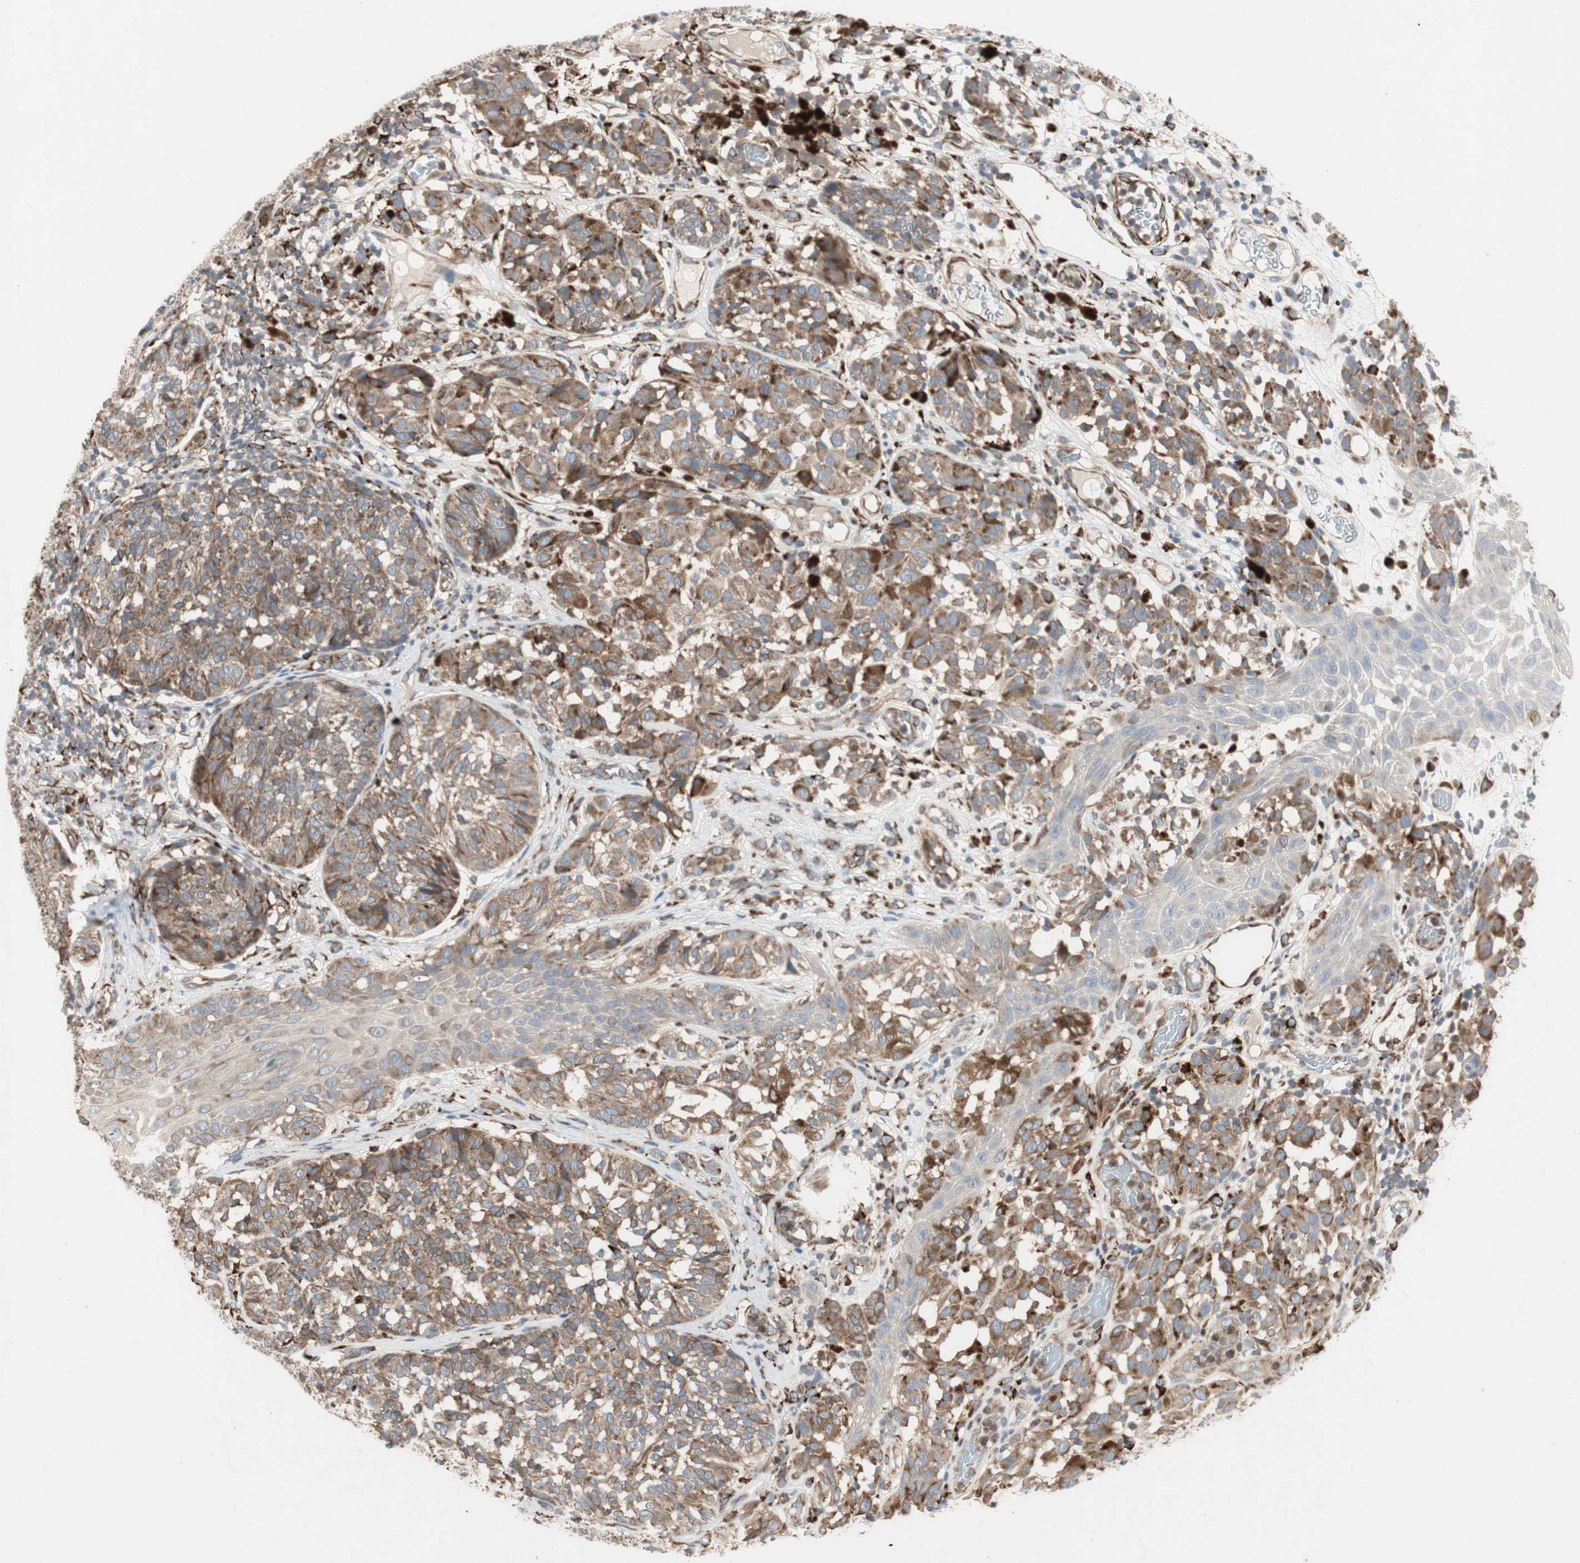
{"staining": {"intensity": "moderate", "quantity": ">75%", "location": "cytoplasmic/membranous"}, "tissue": "melanoma", "cell_type": "Tumor cells", "image_type": "cancer", "snomed": [{"axis": "morphology", "description": "Malignant melanoma, NOS"}, {"axis": "topography", "description": "Skin"}], "caption": "Protein analysis of malignant melanoma tissue displays moderate cytoplasmic/membranous staining in about >75% of tumor cells.", "gene": "H6PD", "patient": {"sex": "female", "age": 46}}